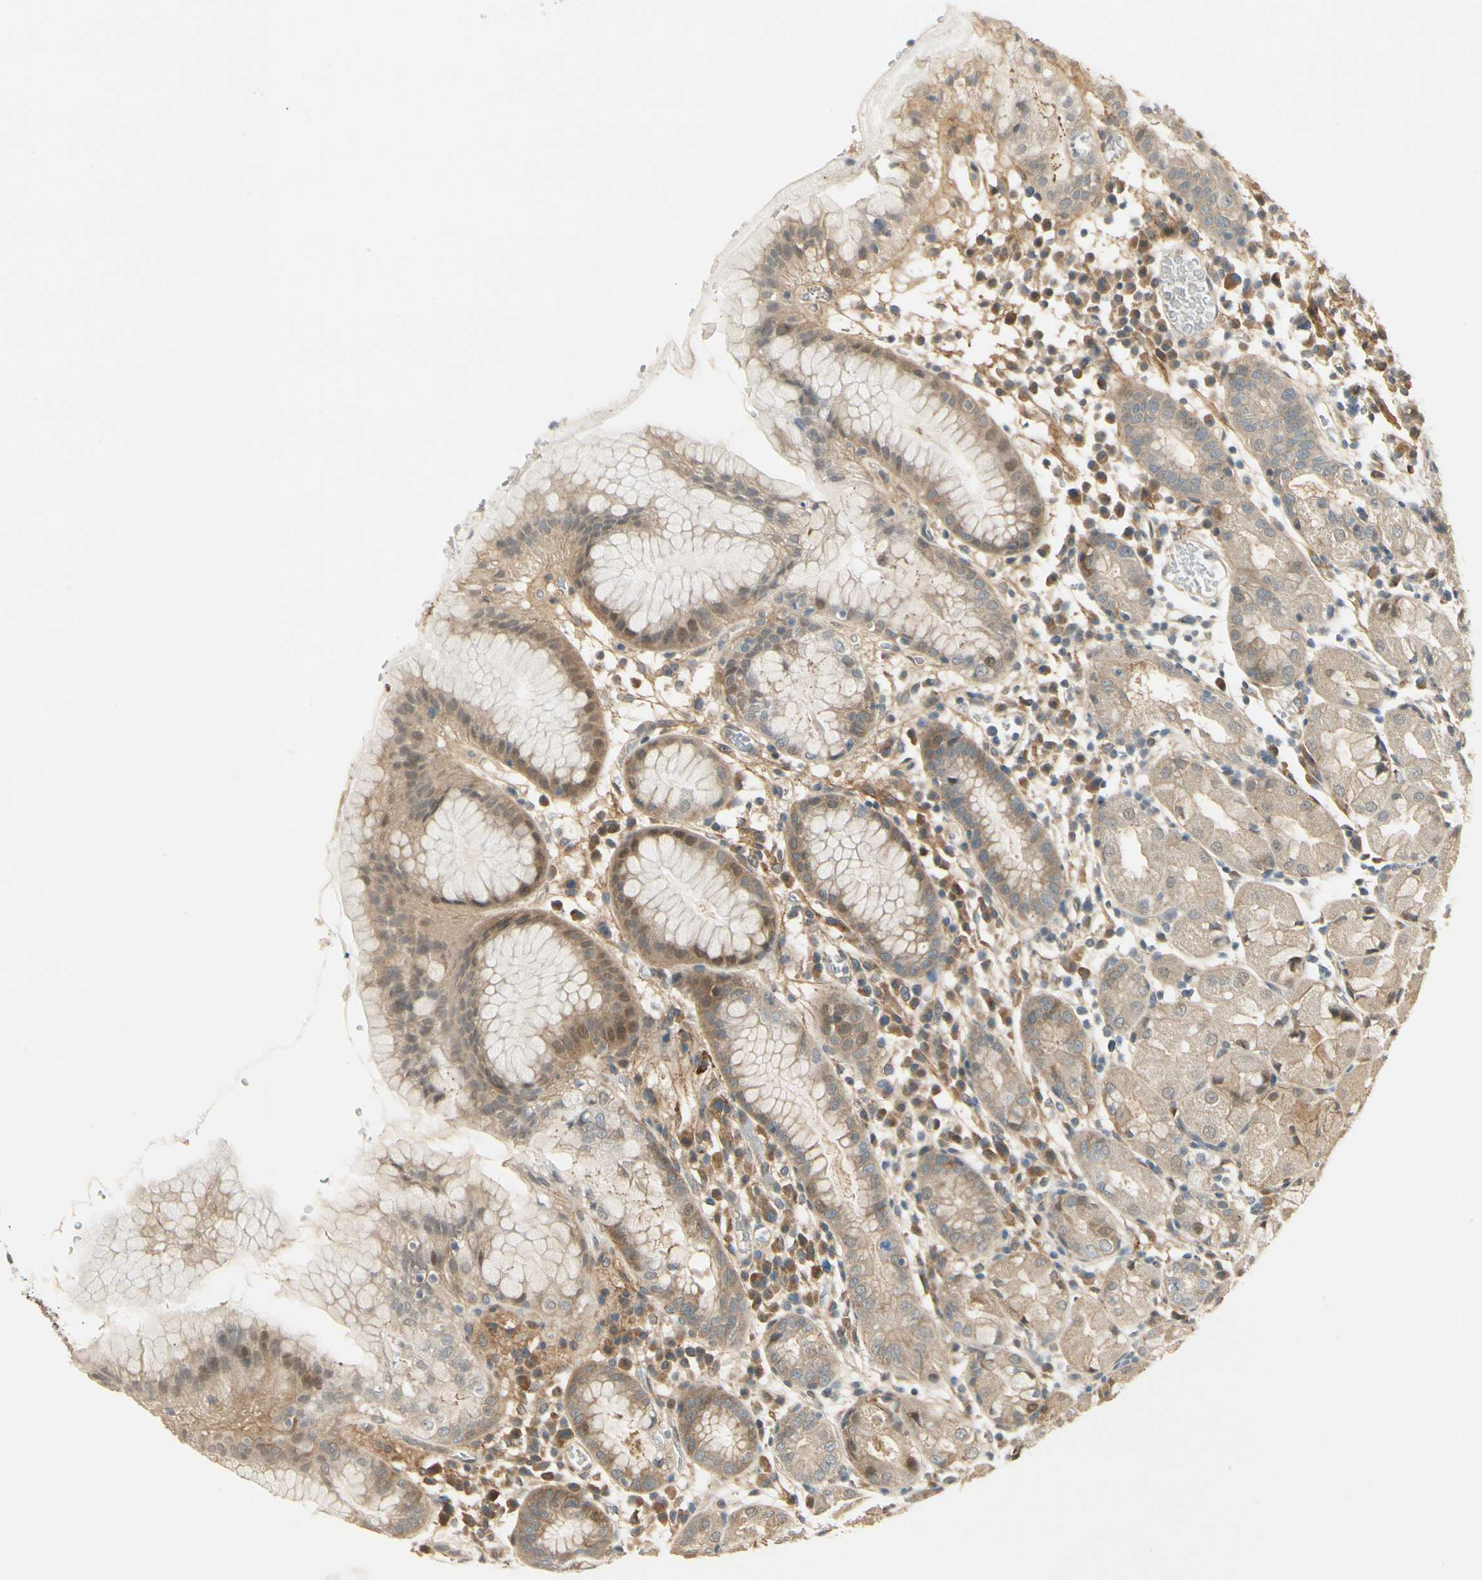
{"staining": {"intensity": "moderate", "quantity": "25%-75%", "location": "cytoplasmic/membranous,nuclear"}, "tissue": "stomach", "cell_type": "Glandular cells", "image_type": "normal", "snomed": [{"axis": "morphology", "description": "Normal tissue, NOS"}, {"axis": "topography", "description": "Stomach"}, {"axis": "topography", "description": "Stomach, lower"}], "caption": "Brown immunohistochemical staining in benign human stomach shows moderate cytoplasmic/membranous,nuclear positivity in approximately 25%-75% of glandular cells.", "gene": "EPHB3", "patient": {"sex": "female", "age": 75}}